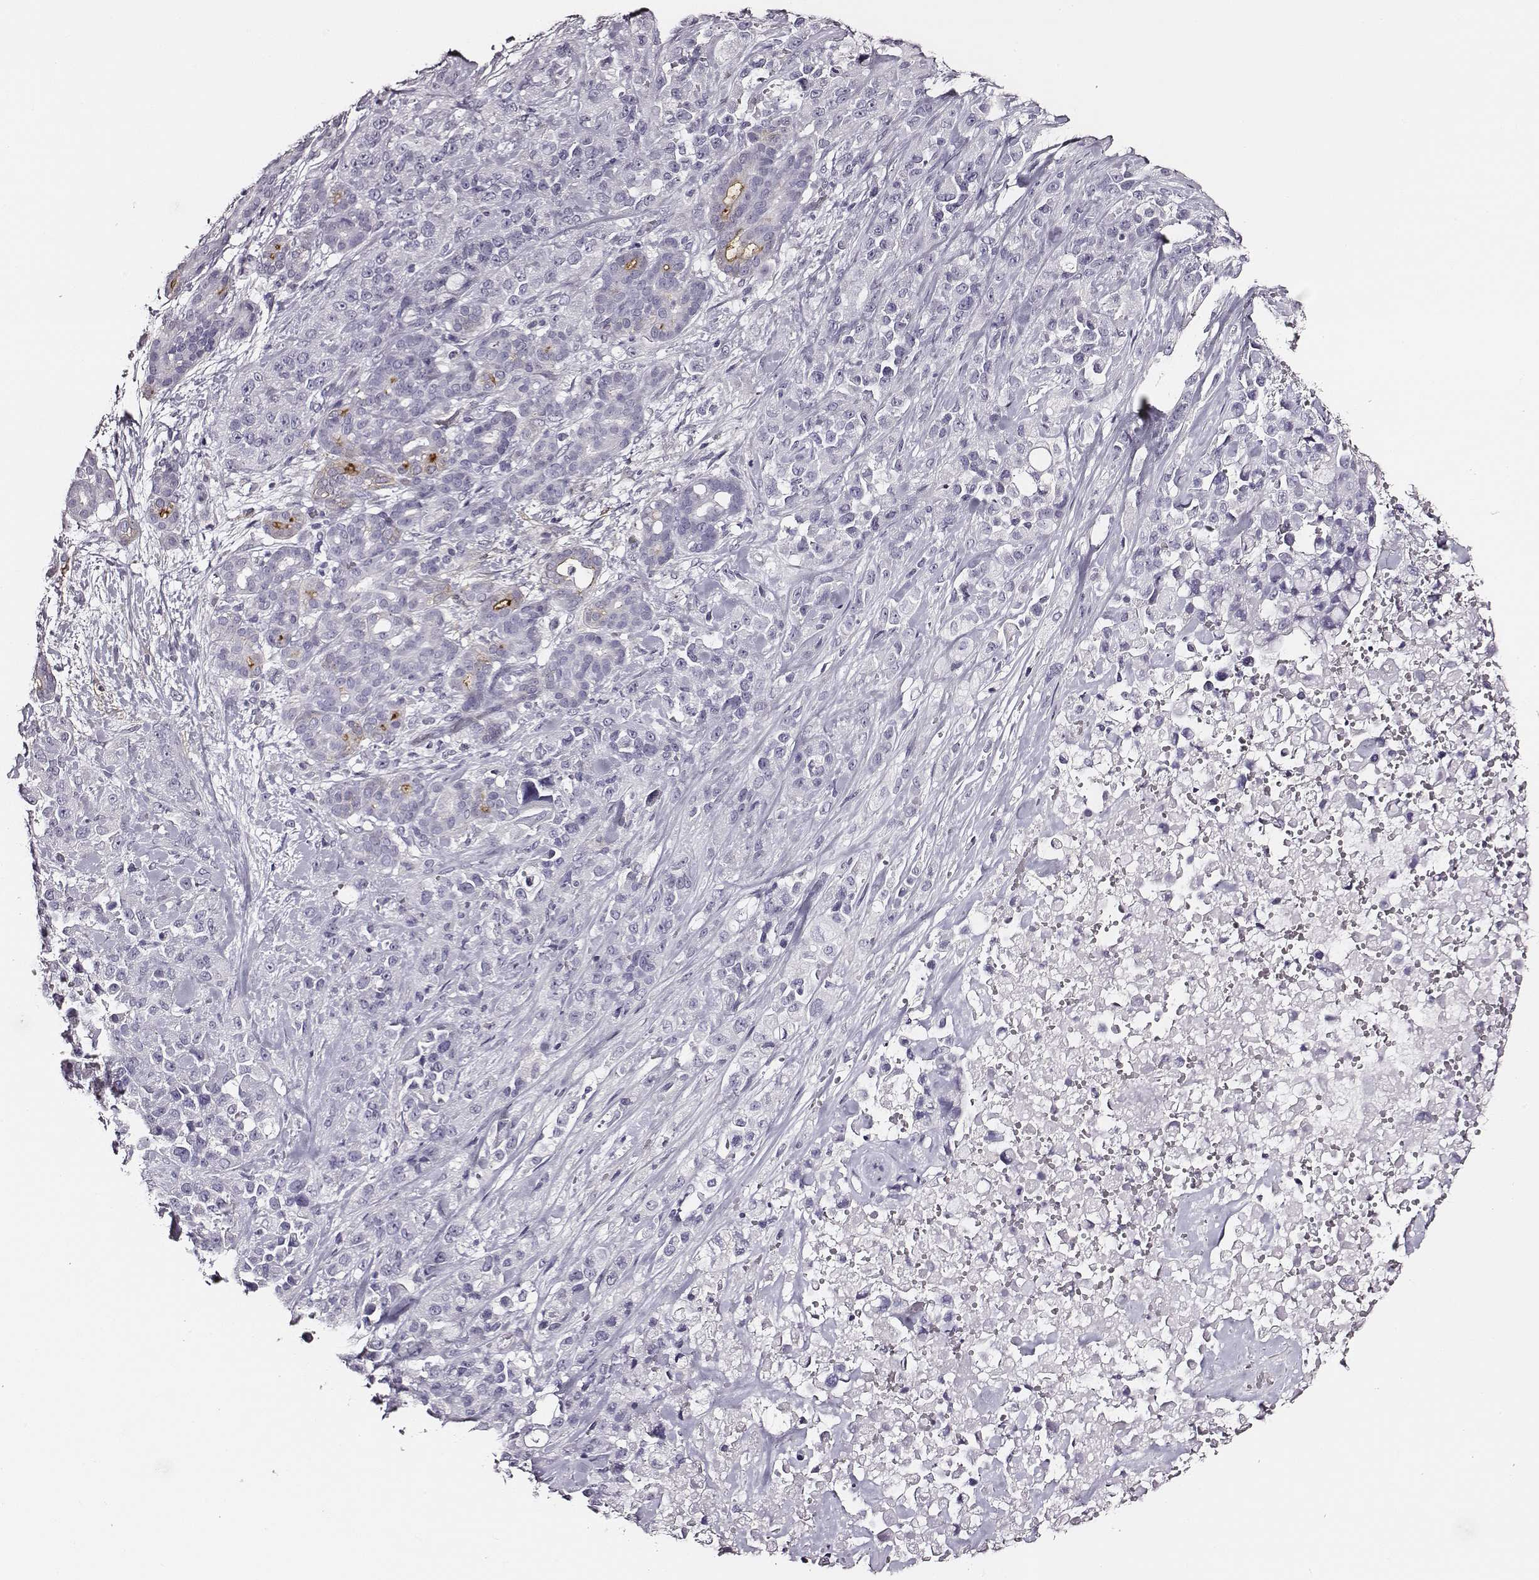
{"staining": {"intensity": "negative", "quantity": "none", "location": "none"}, "tissue": "pancreatic cancer", "cell_type": "Tumor cells", "image_type": "cancer", "snomed": [{"axis": "morphology", "description": "Adenocarcinoma, NOS"}, {"axis": "topography", "description": "Pancreas"}], "caption": "Tumor cells are negative for brown protein staining in pancreatic cancer.", "gene": "DPEP1", "patient": {"sex": "male", "age": 44}}